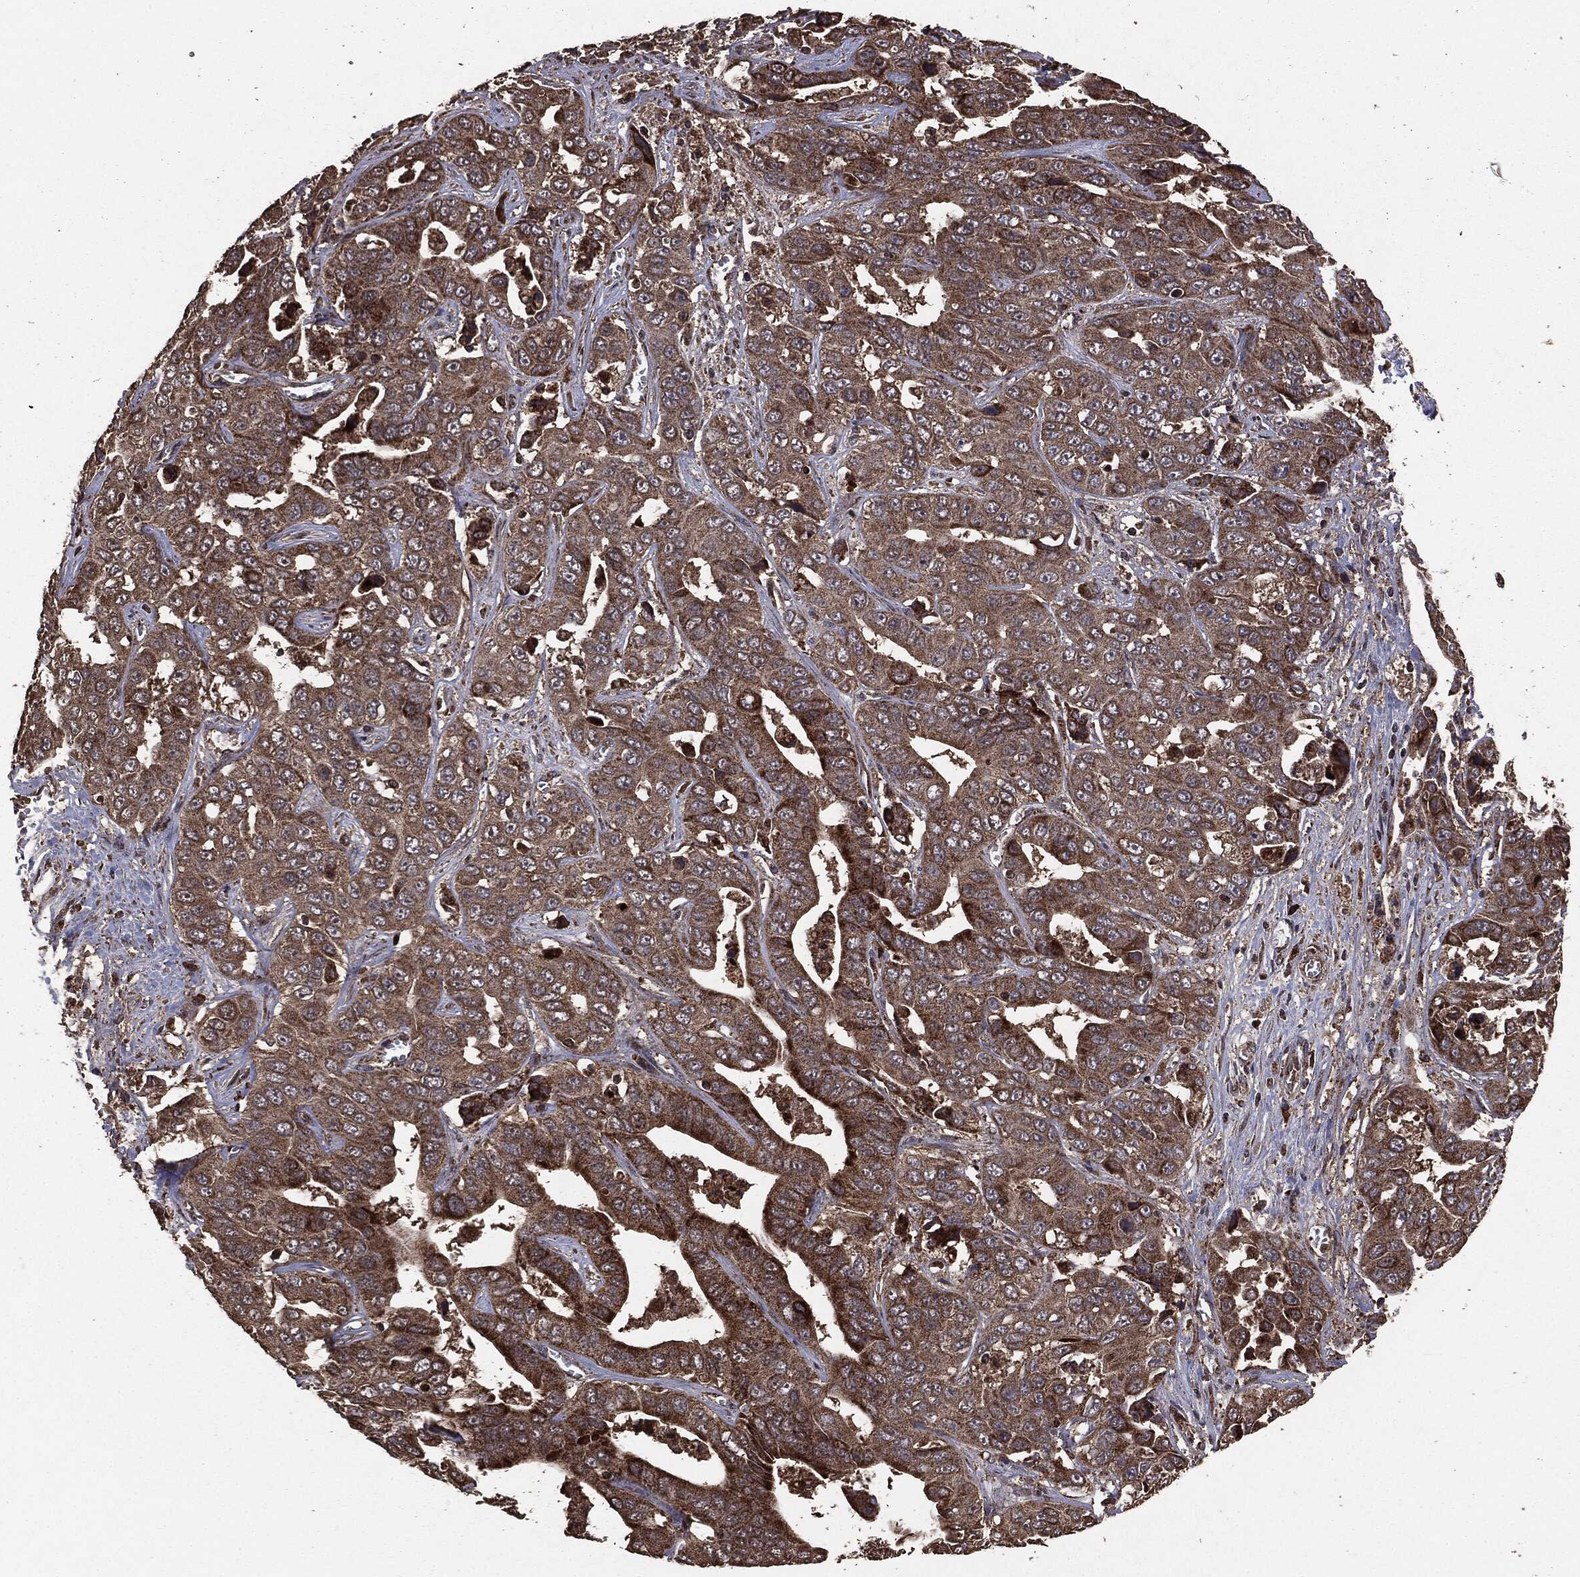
{"staining": {"intensity": "moderate", "quantity": ">75%", "location": "cytoplasmic/membranous"}, "tissue": "liver cancer", "cell_type": "Tumor cells", "image_type": "cancer", "snomed": [{"axis": "morphology", "description": "Cholangiocarcinoma"}, {"axis": "topography", "description": "Liver"}], "caption": "This image shows liver cholangiocarcinoma stained with IHC to label a protein in brown. The cytoplasmic/membranous of tumor cells show moderate positivity for the protein. Nuclei are counter-stained blue.", "gene": "MTOR", "patient": {"sex": "female", "age": 52}}